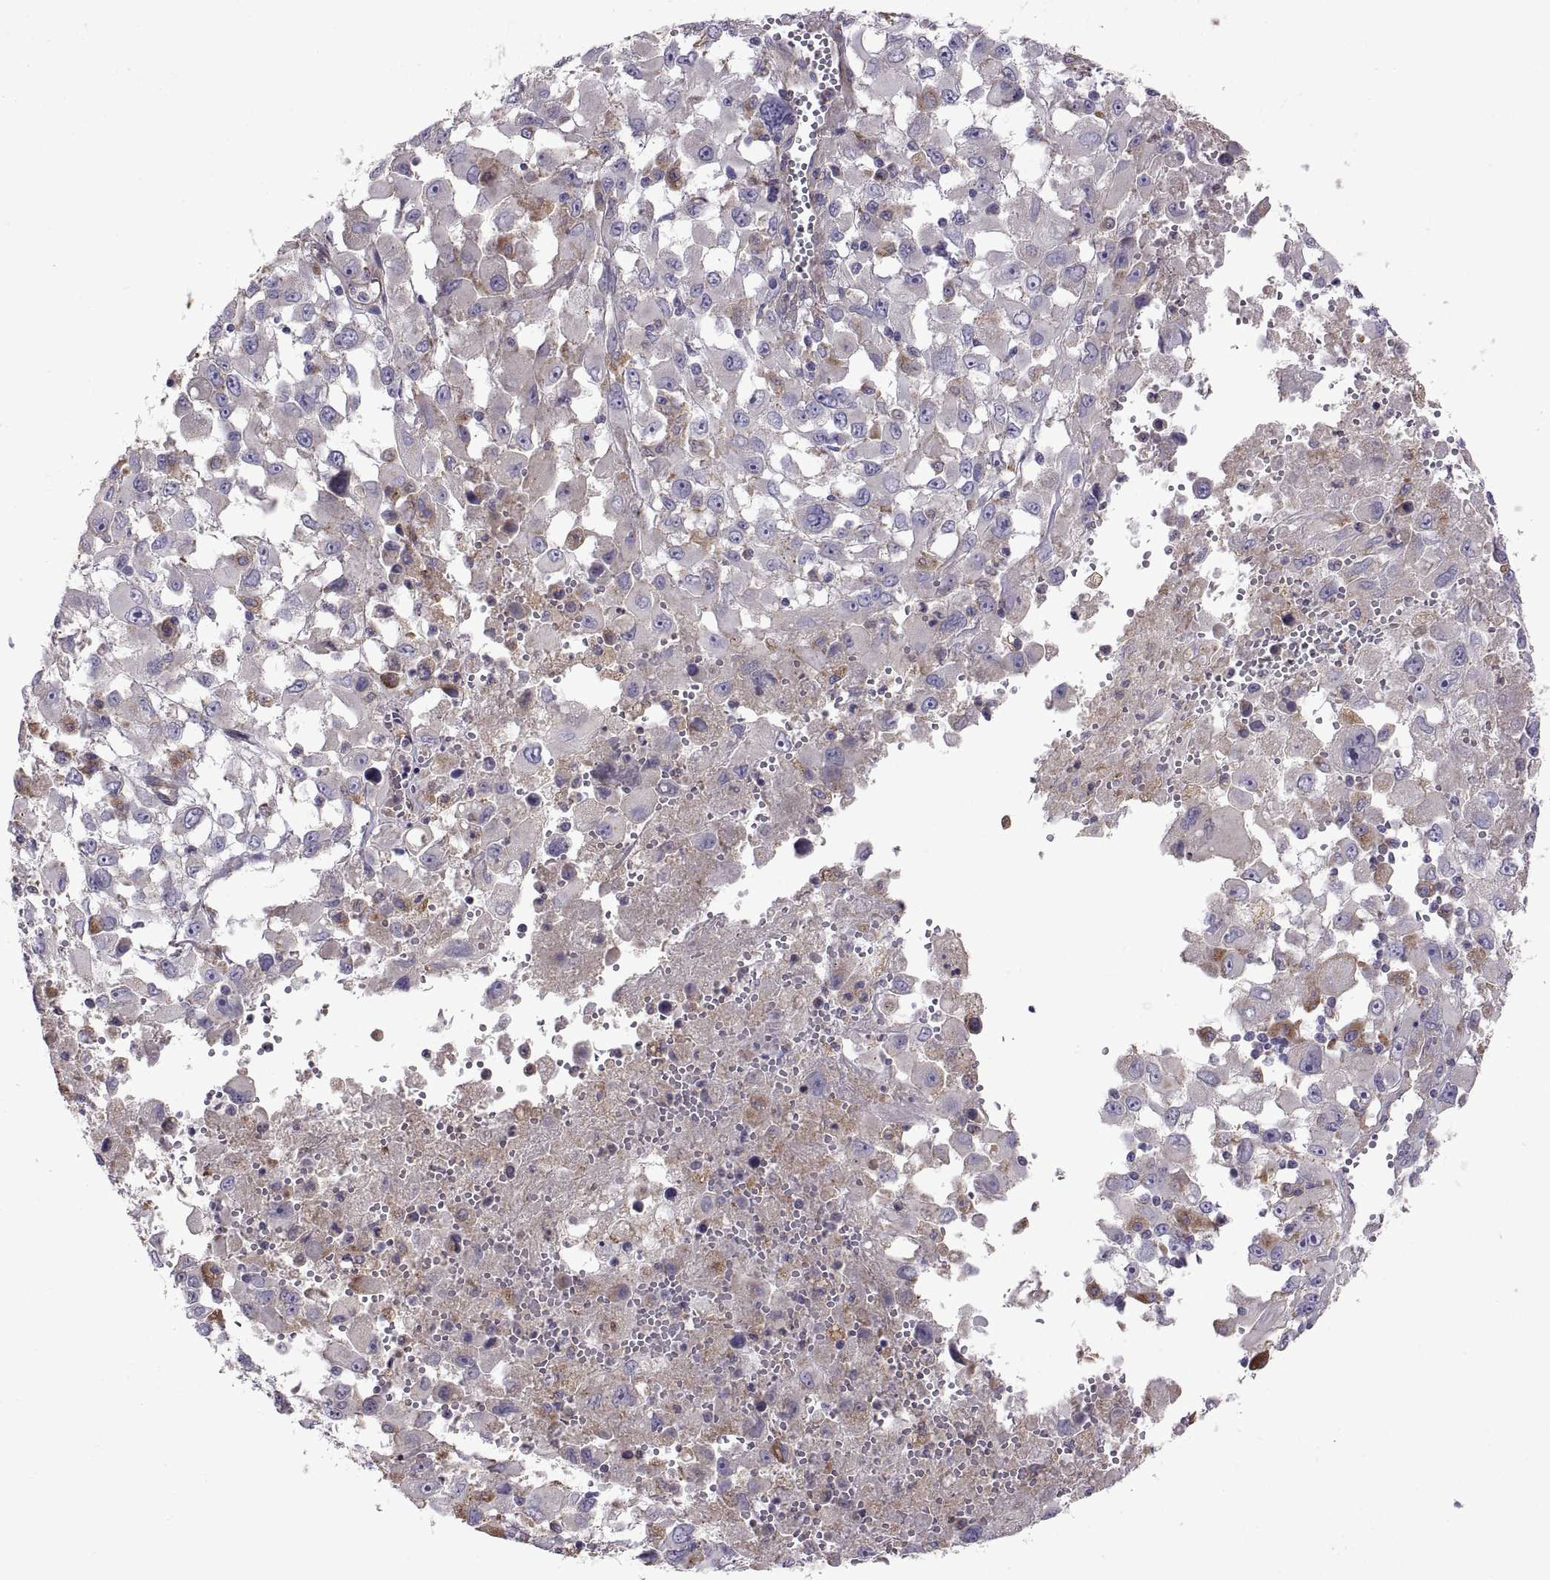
{"staining": {"intensity": "moderate", "quantity": "<25%", "location": "cytoplasmic/membranous"}, "tissue": "melanoma", "cell_type": "Tumor cells", "image_type": "cancer", "snomed": [{"axis": "morphology", "description": "Malignant melanoma, Metastatic site"}, {"axis": "topography", "description": "Soft tissue"}], "caption": "Immunohistochemical staining of human melanoma reveals low levels of moderate cytoplasmic/membranous protein positivity in about <25% of tumor cells.", "gene": "ARSL", "patient": {"sex": "male", "age": 50}}